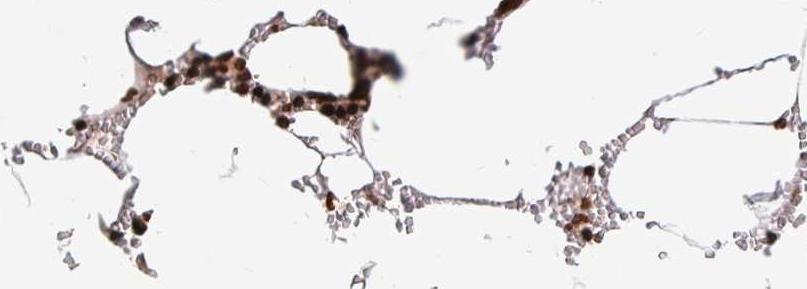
{"staining": {"intensity": "strong", "quantity": ">75%", "location": "nuclear"}, "tissue": "bone marrow", "cell_type": "Hematopoietic cells", "image_type": "normal", "snomed": [{"axis": "morphology", "description": "Normal tissue, NOS"}, {"axis": "topography", "description": "Bone marrow"}], "caption": "Immunohistochemical staining of benign human bone marrow demonstrates >75% levels of strong nuclear protein positivity in approximately >75% of hematopoietic cells.", "gene": "H2BC5", "patient": {"sex": "male", "age": 54}}